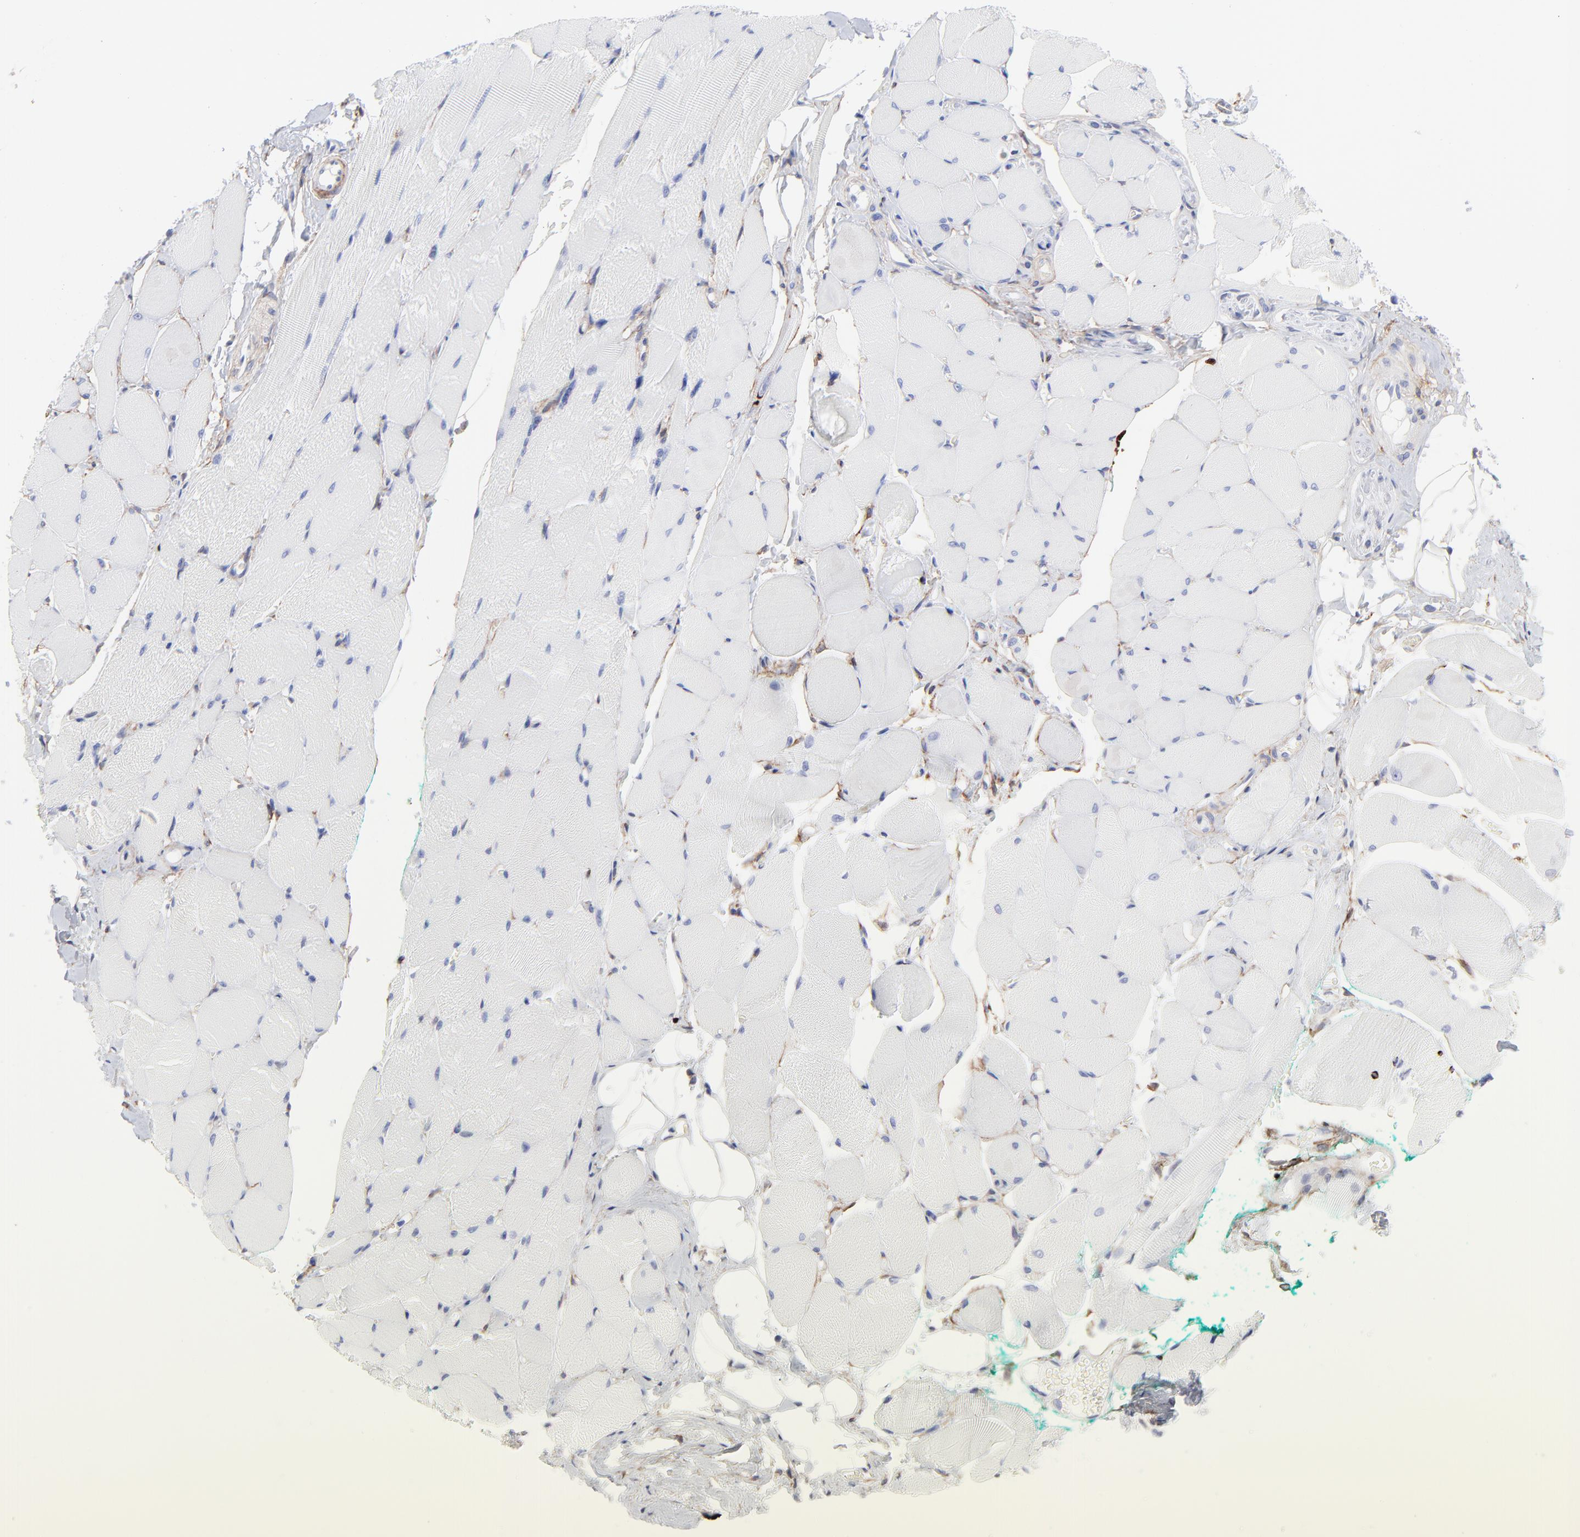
{"staining": {"intensity": "negative", "quantity": "none", "location": "none"}, "tissue": "skeletal muscle", "cell_type": "Myocytes", "image_type": "normal", "snomed": [{"axis": "morphology", "description": "Normal tissue, NOS"}, {"axis": "topography", "description": "Skeletal muscle"}, {"axis": "topography", "description": "Peripheral nerve tissue"}], "caption": "Image shows no protein expression in myocytes of unremarkable skeletal muscle. (Immunohistochemistry, brightfield microscopy, high magnification).", "gene": "PDGFRB", "patient": {"sex": "female", "age": 84}}